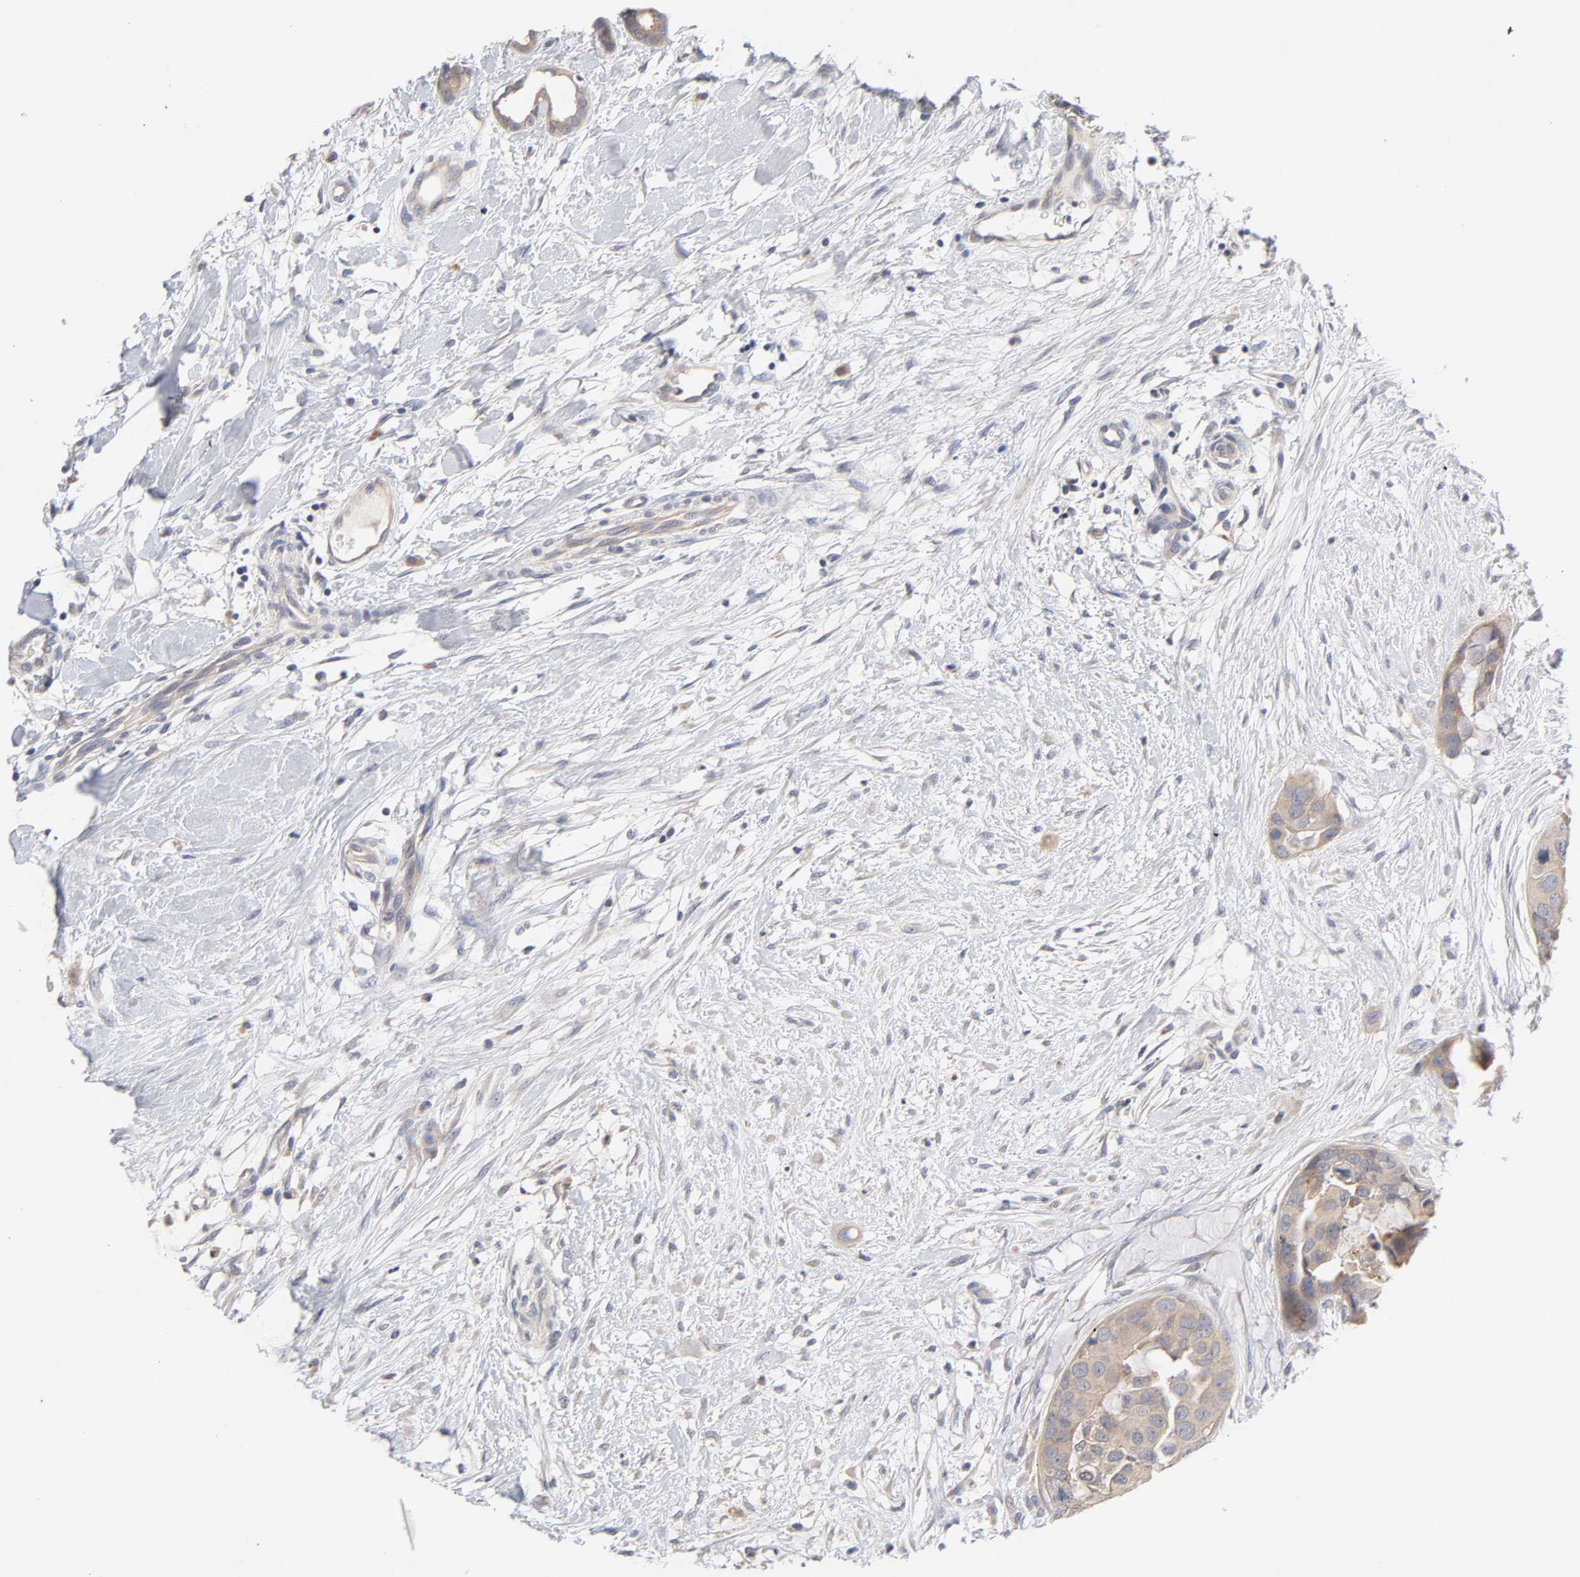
{"staining": {"intensity": "weak", "quantity": ">75%", "location": "cytoplasmic/membranous"}, "tissue": "breast cancer", "cell_type": "Tumor cells", "image_type": "cancer", "snomed": [{"axis": "morphology", "description": "Duct carcinoma"}, {"axis": "topography", "description": "Breast"}], "caption": "Immunohistochemistry (DAB) staining of human invasive ductal carcinoma (breast) shows weak cytoplasmic/membranous protein positivity in approximately >75% of tumor cells. The protein is stained brown, and the nuclei are stained in blue (DAB IHC with brightfield microscopy, high magnification).", "gene": "CXADR", "patient": {"sex": "female", "age": 40}}